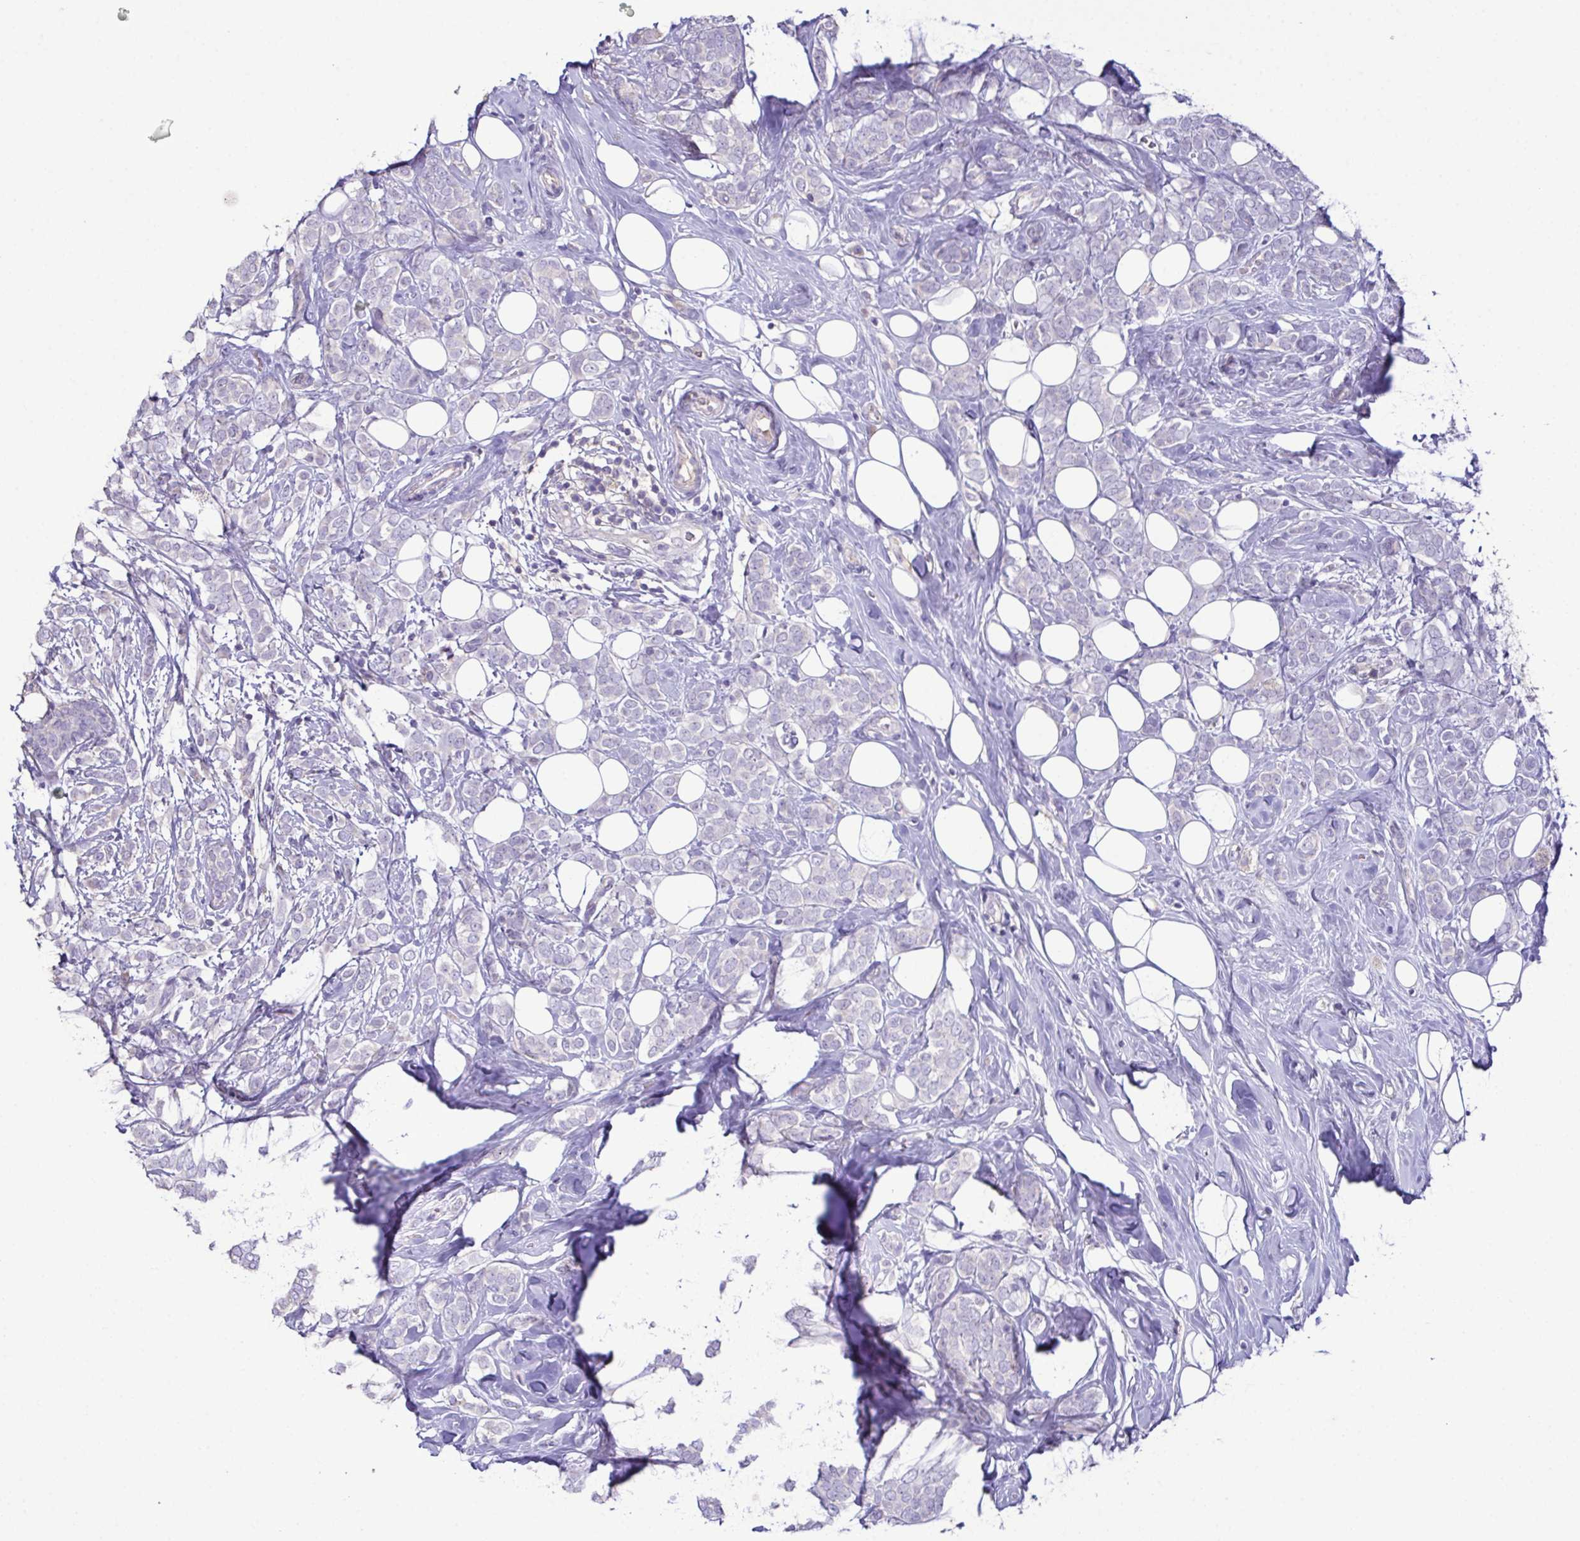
{"staining": {"intensity": "negative", "quantity": "none", "location": "none"}, "tissue": "breast cancer", "cell_type": "Tumor cells", "image_type": "cancer", "snomed": [{"axis": "morphology", "description": "Lobular carcinoma"}, {"axis": "topography", "description": "Breast"}], "caption": "This is an IHC micrograph of breast cancer (lobular carcinoma). There is no positivity in tumor cells.", "gene": "MARCO", "patient": {"sex": "female", "age": 49}}